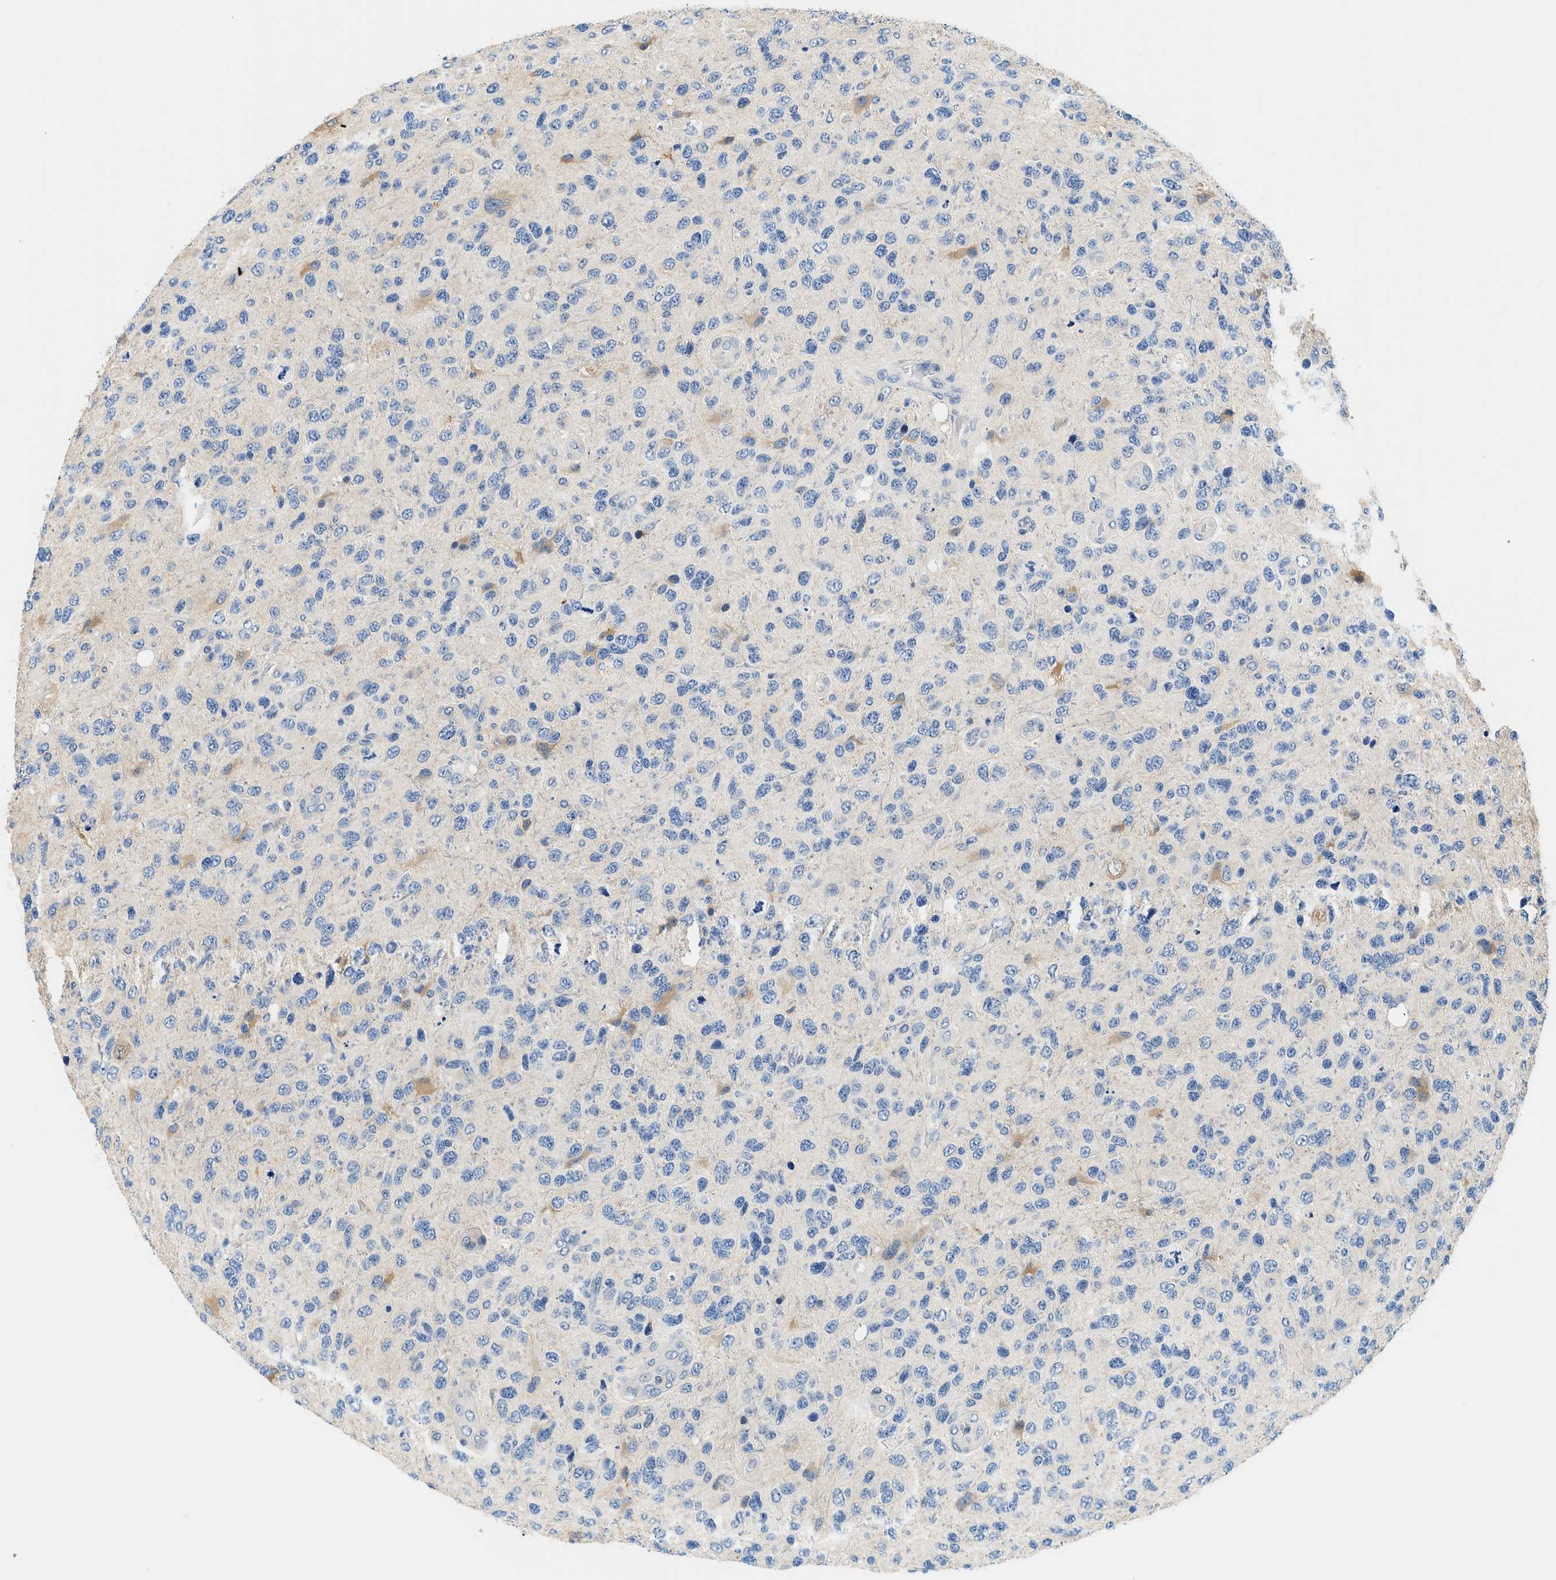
{"staining": {"intensity": "weak", "quantity": "<25%", "location": "cytoplasmic/membranous"}, "tissue": "glioma", "cell_type": "Tumor cells", "image_type": "cancer", "snomed": [{"axis": "morphology", "description": "Glioma, malignant, High grade"}, {"axis": "topography", "description": "Brain"}], "caption": "Photomicrograph shows no significant protein positivity in tumor cells of malignant glioma (high-grade).", "gene": "SLC35E1", "patient": {"sex": "female", "age": 58}}